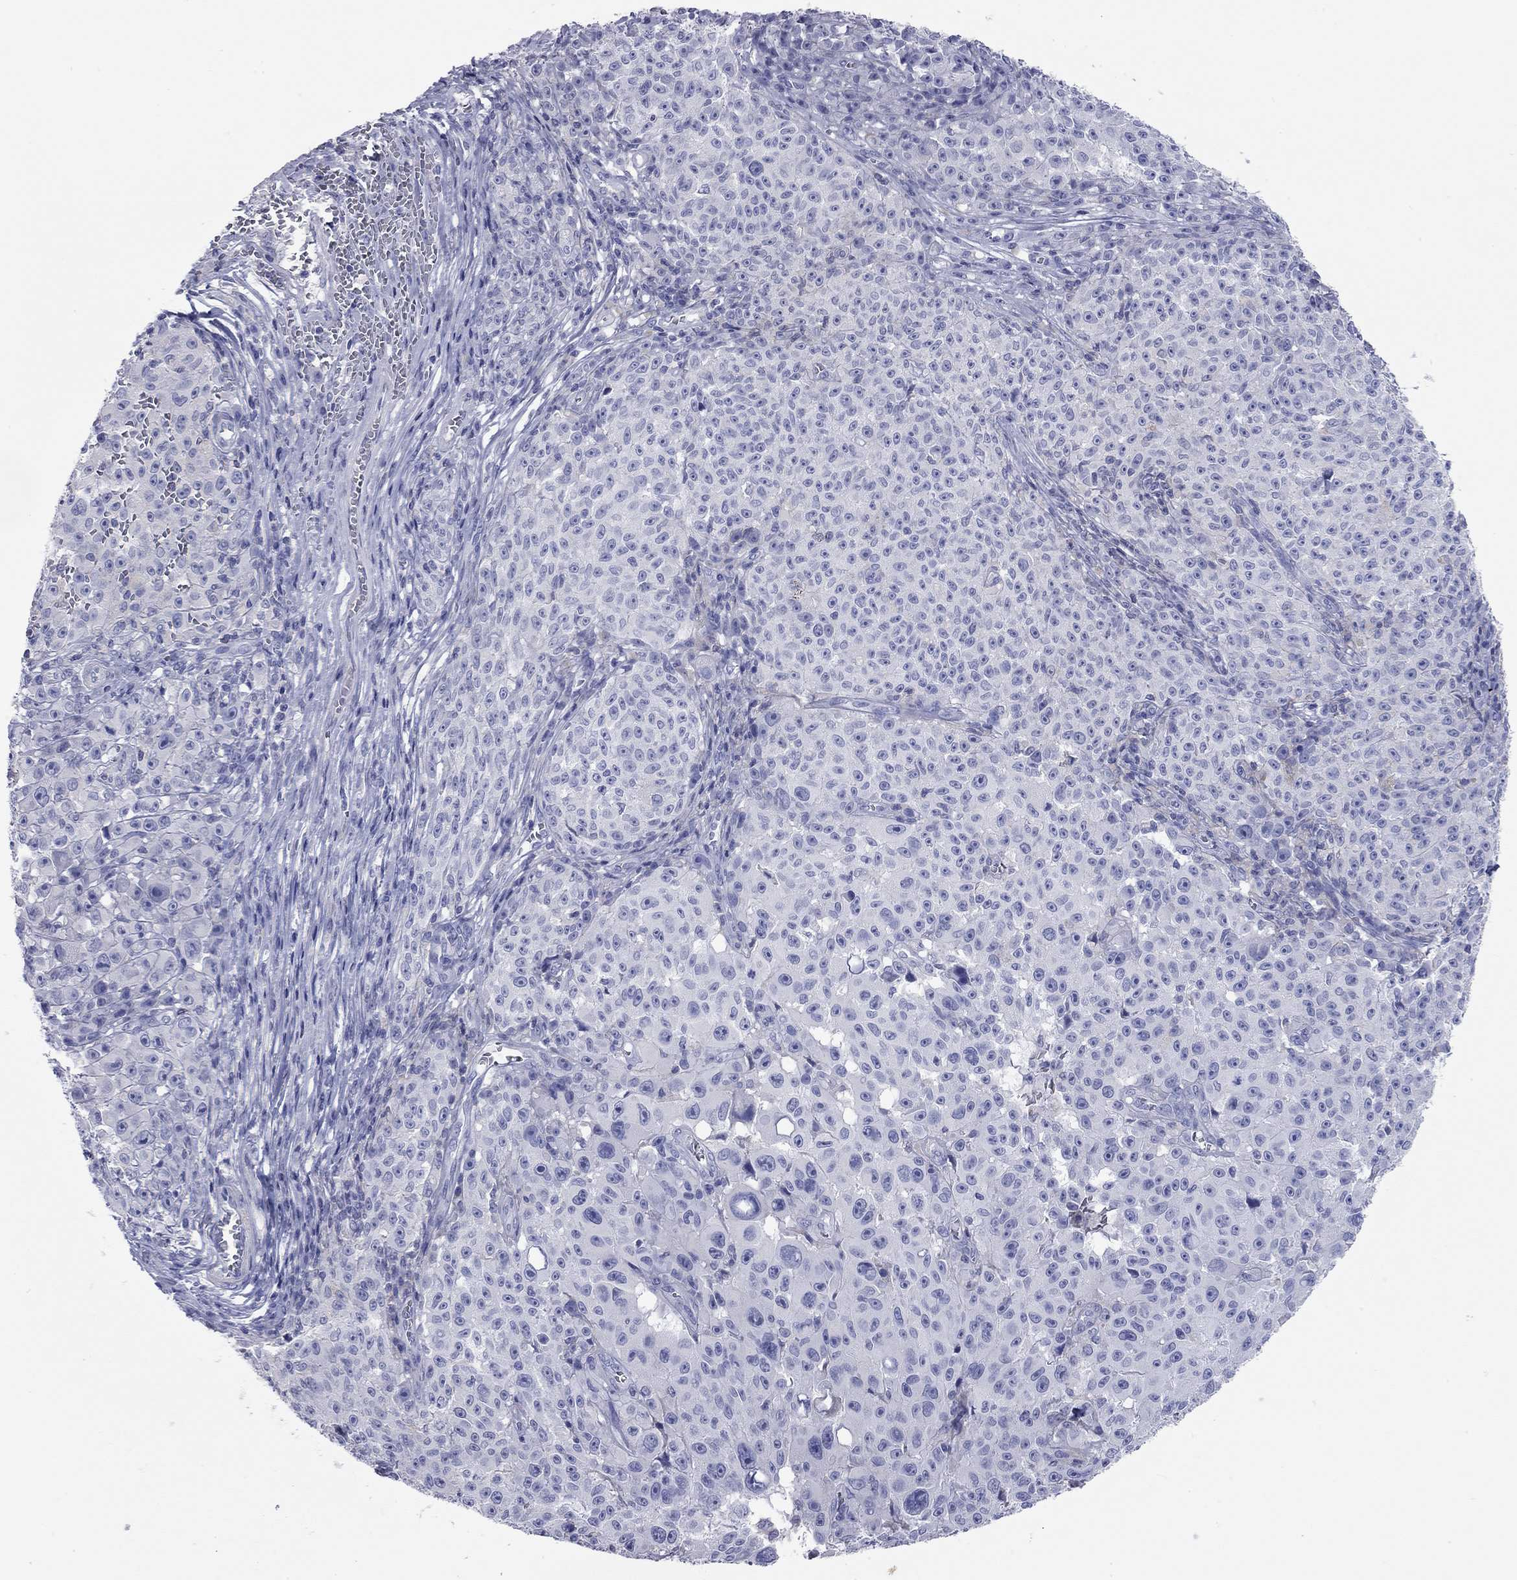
{"staining": {"intensity": "negative", "quantity": "none", "location": "none"}, "tissue": "melanoma", "cell_type": "Tumor cells", "image_type": "cancer", "snomed": [{"axis": "morphology", "description": "Malignant melanoma, NOS"}, {"axis": "topography", "description": "Skin"}], "caption": "Micrograph shows no significant protein expression in tumor cells of malignant melanoma.", "gene": "ACTL7B", "patient": {"sex": "female", "age": 82}}